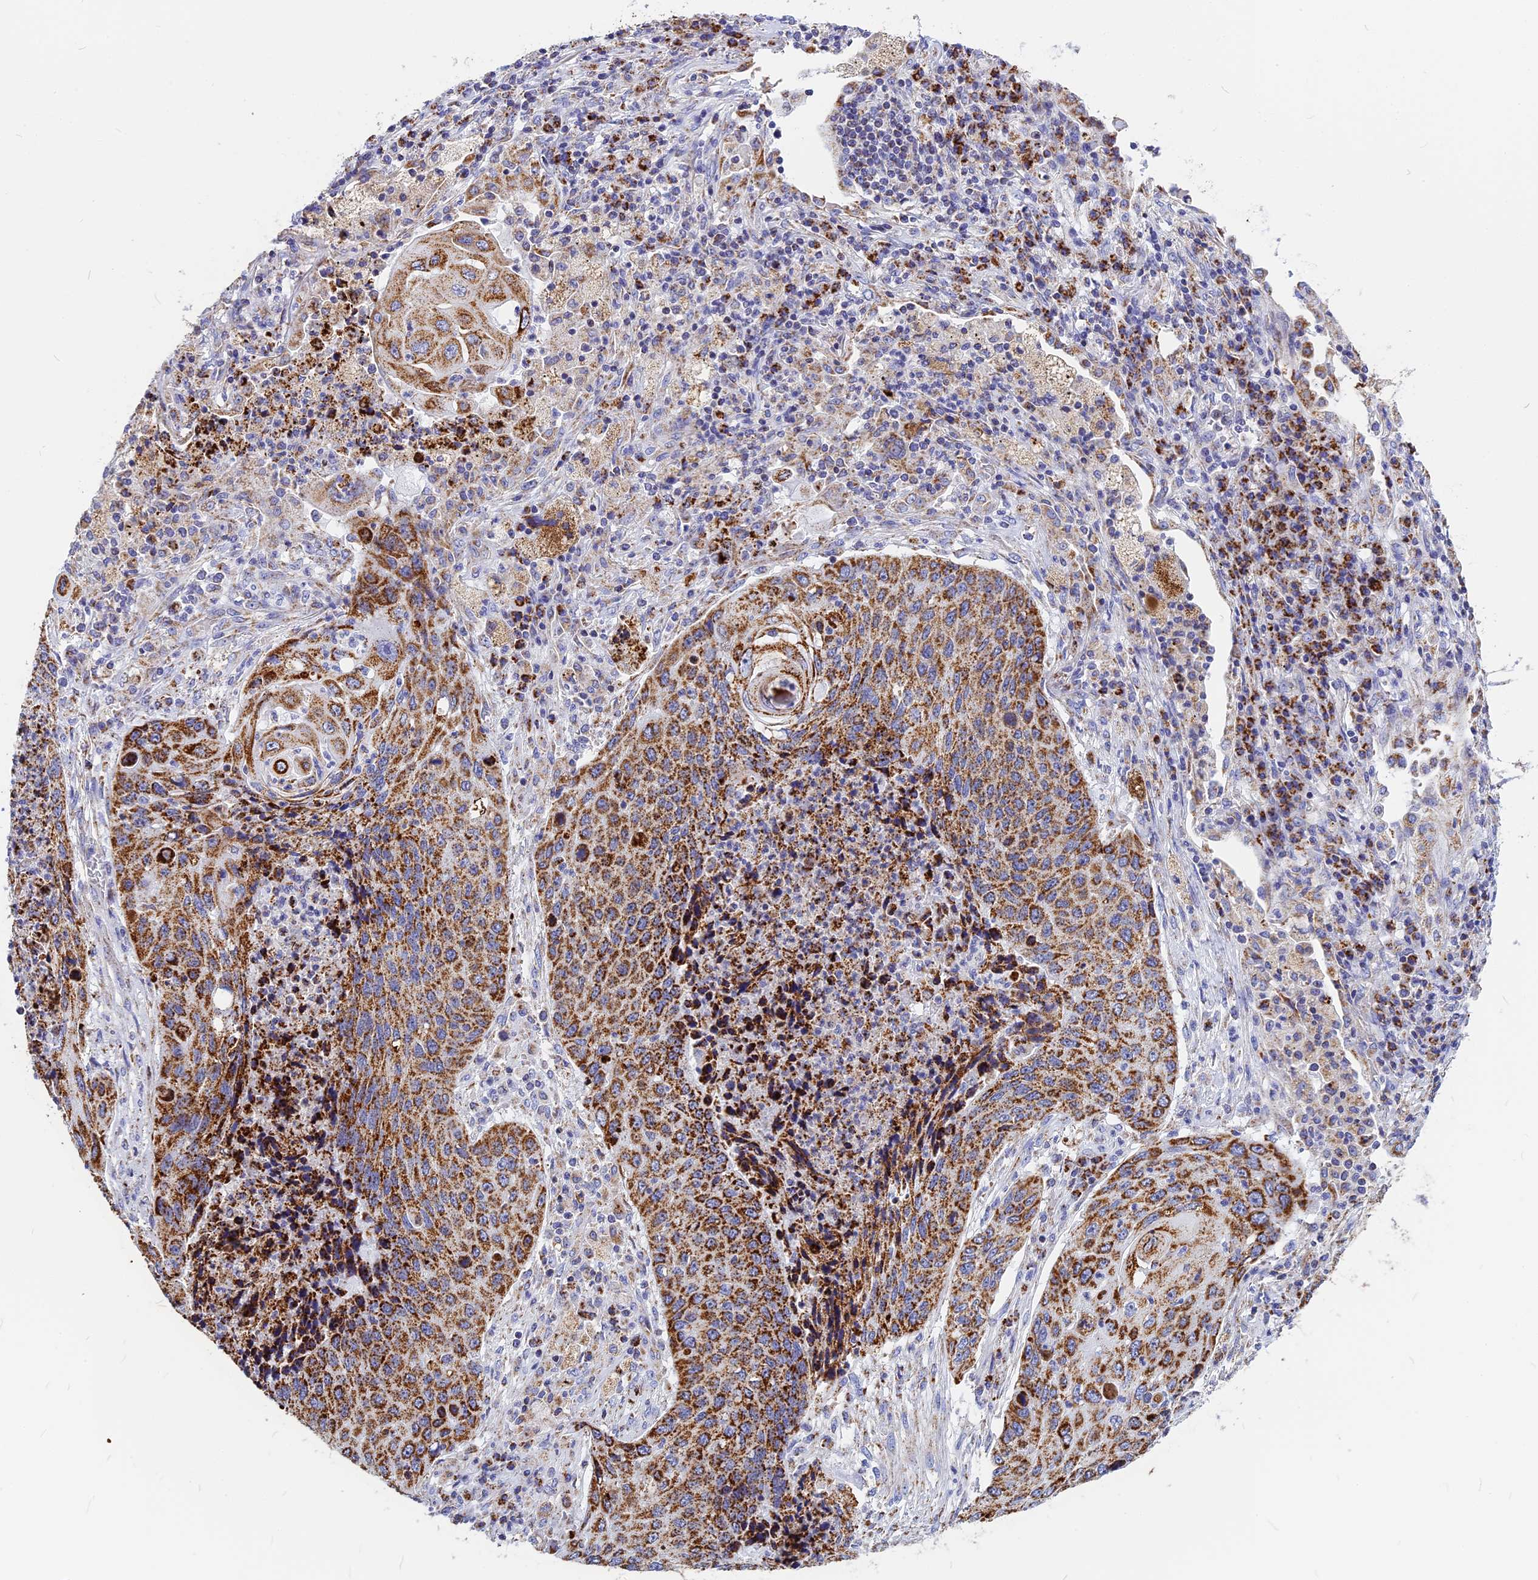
{"staining": {"intensity": "strong", "quantity": ">75%", "location": "cytoplasmic/membranous"}, "tissue": "lung cancer", "cell_type": "Tumor cells", "image_type": "cancer", "snomed": [{"axis": "morphology", "description": "Squamous cell carcinoma, NOS"}, {"axis": "topography", "description": "Lung"}], "caption": "Immunohistochemical staining of lung cancer demonstrates high levels of strong cytoplasmic/membranous staining in approximately >75% of tumor cells. The staining was performed using DAB (3,3'-diaminobenzidine) to visualize the protein expression in brown, while the nuclei were stained in blue with hematoxylin (Magnification: 20x).", "gene": "VDAC2", "patient": {"sex": "female", "age": 63}}